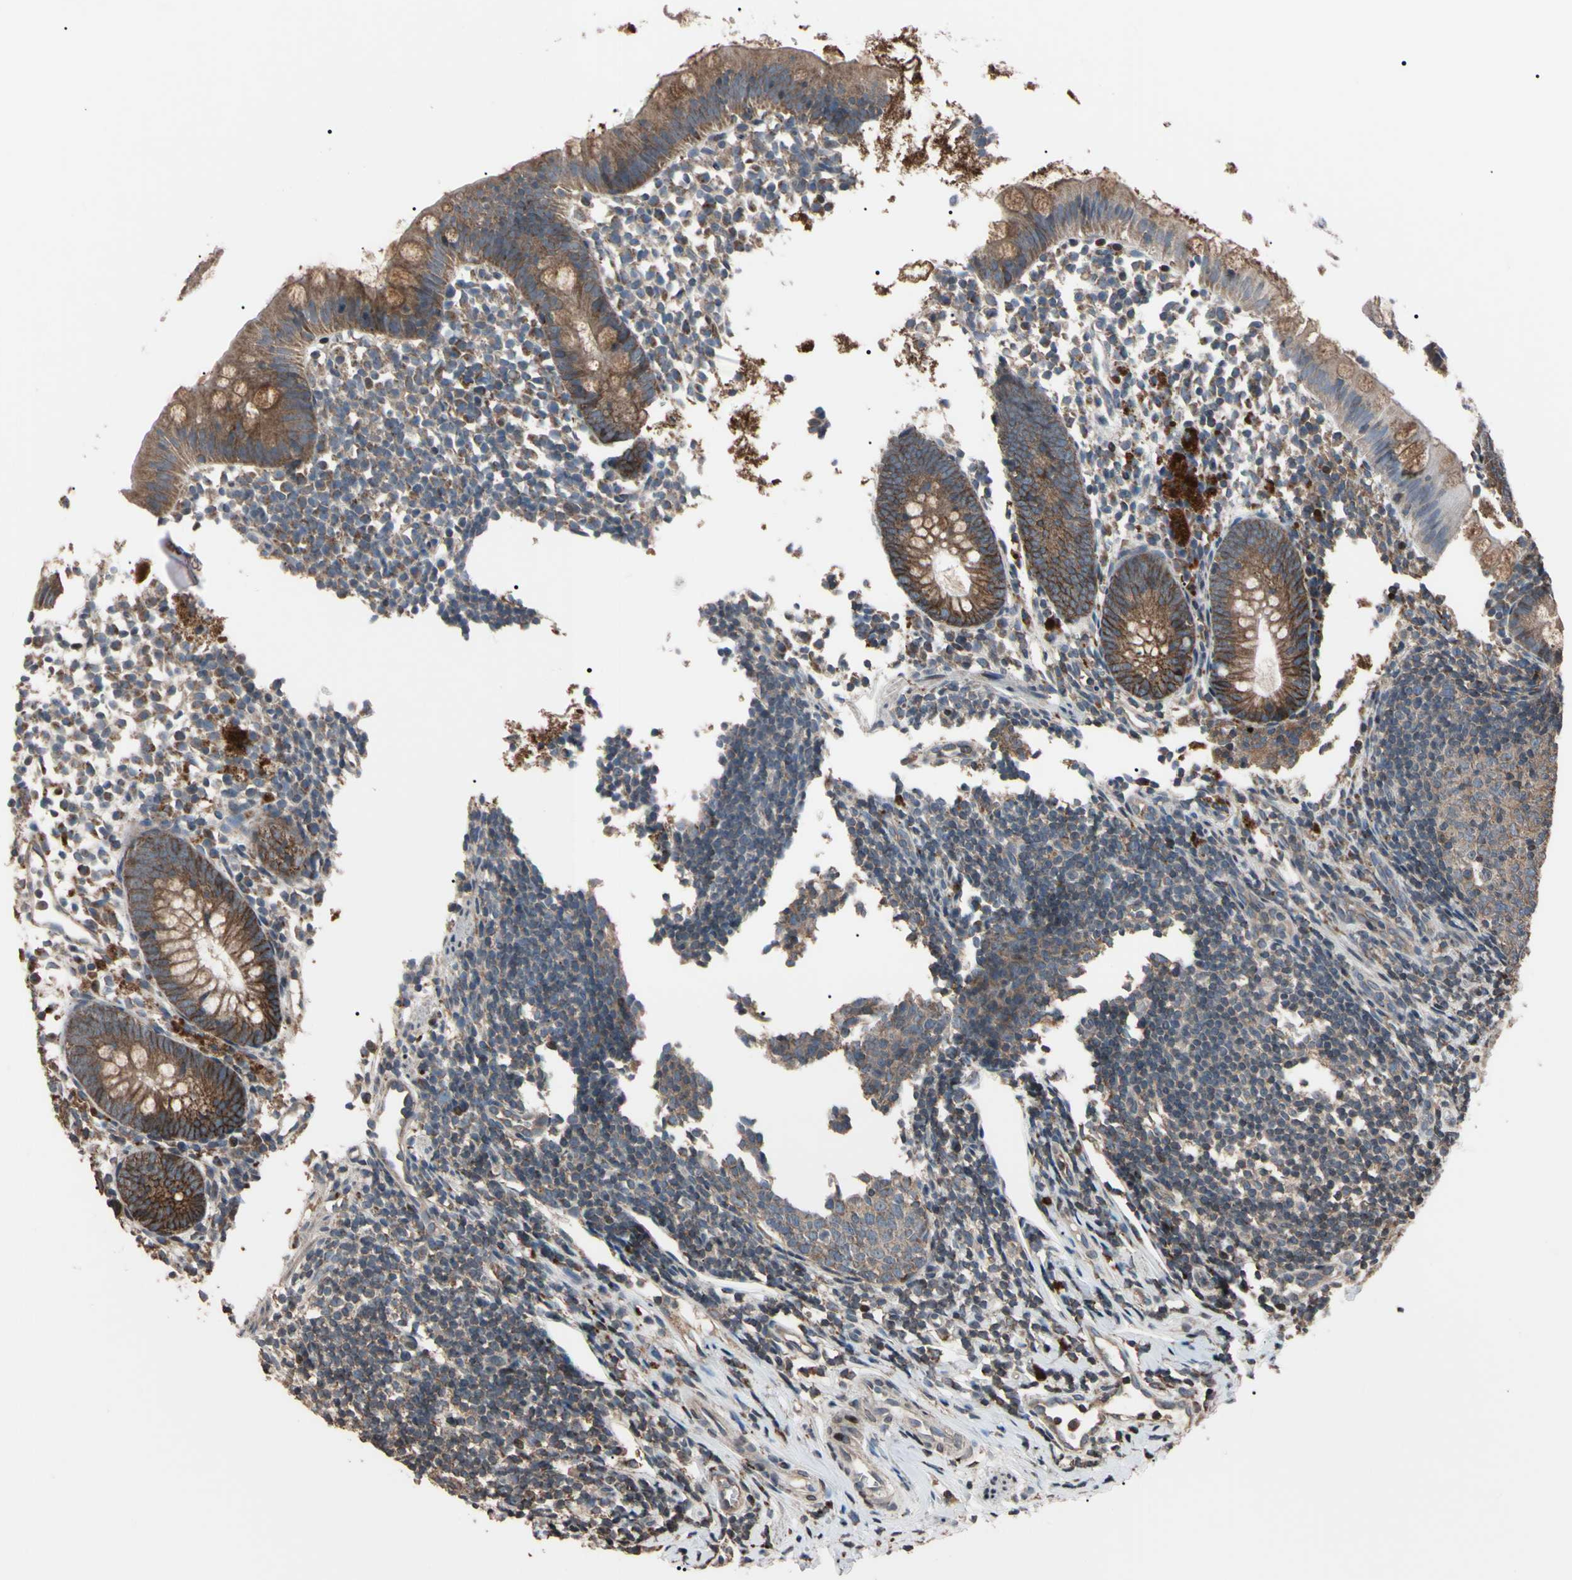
{"staining": {"intensity": "moderate", "quantity": ">75%", "location": "cytoplasmic/membranous"}, "tissue": "appendix", "cell_type": "Glandular cells", "image_type": "normal", "snomed": [{"axis": "morphology", "description": "Normal tissue, NOS"}, {"axis": "topography", "description": "Appendix"}], "caption": "DAB immunohistochemical staining of unremarkable human appendix shows moderate cytoplasmic/membranous protein expression in approximately >75% of glandular cells. The staining was performed using DAB to visualize the protein expression in brown, while the nuclei were stained in blue with hematoxylin (Magnification: 20x).", "gene": "TNFRSF1A", "patient": {"sex": "female", "age": 20}}